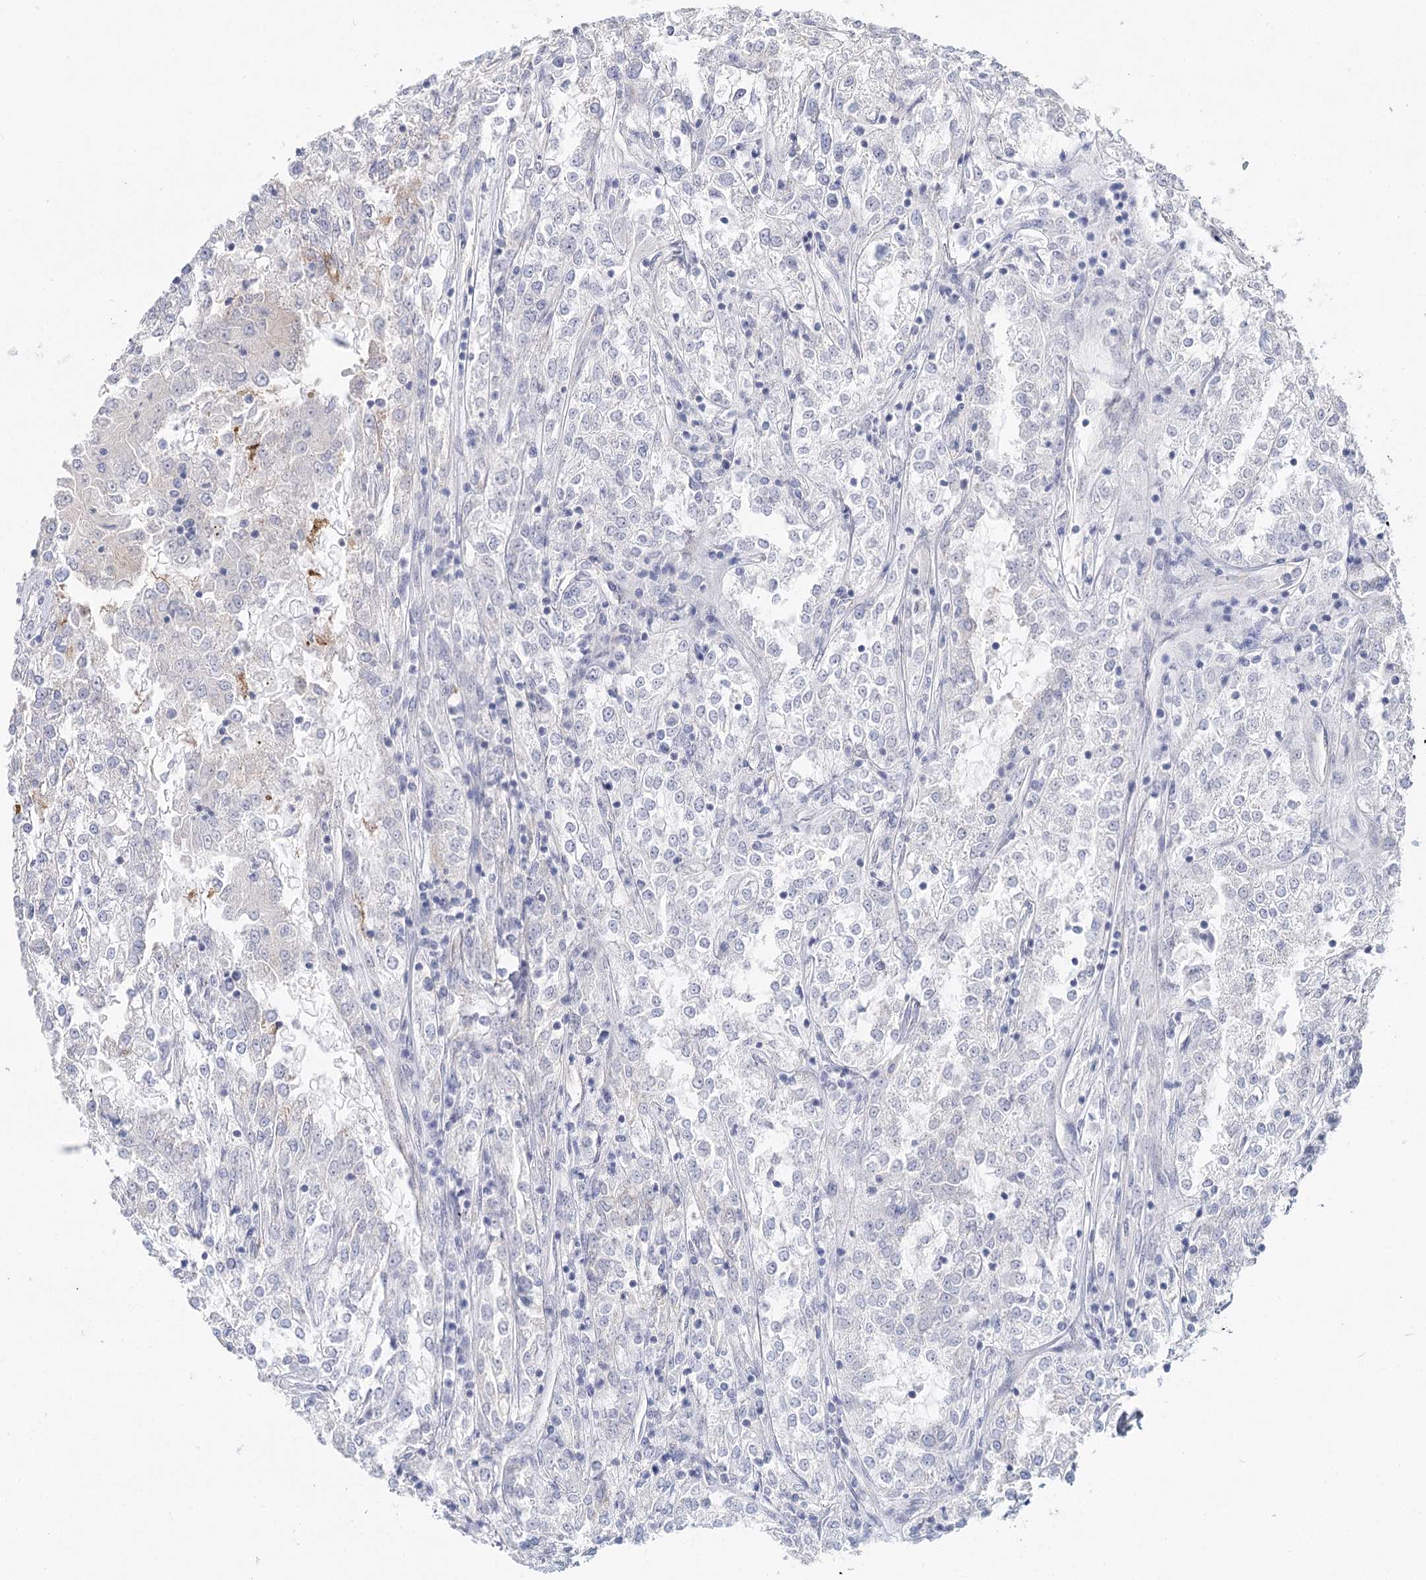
{"staining": {"intensity": "negative", "quantity": "none", "location": "none"}, "tissue": "renal cancer", "cell_type": "Tumor cells", "image_type": "cancer", "snomed": [{"axis": "morphology", "description": "Adenocarcinoma, NOS"}, {"axis": "topography", "description": "Kidney"}], "caption": "Tumor cells show no significant positivity in renal adenocarcinoma.", "gene": "ARHGAP44", "patient": {"sex": "female", "age": 52}}